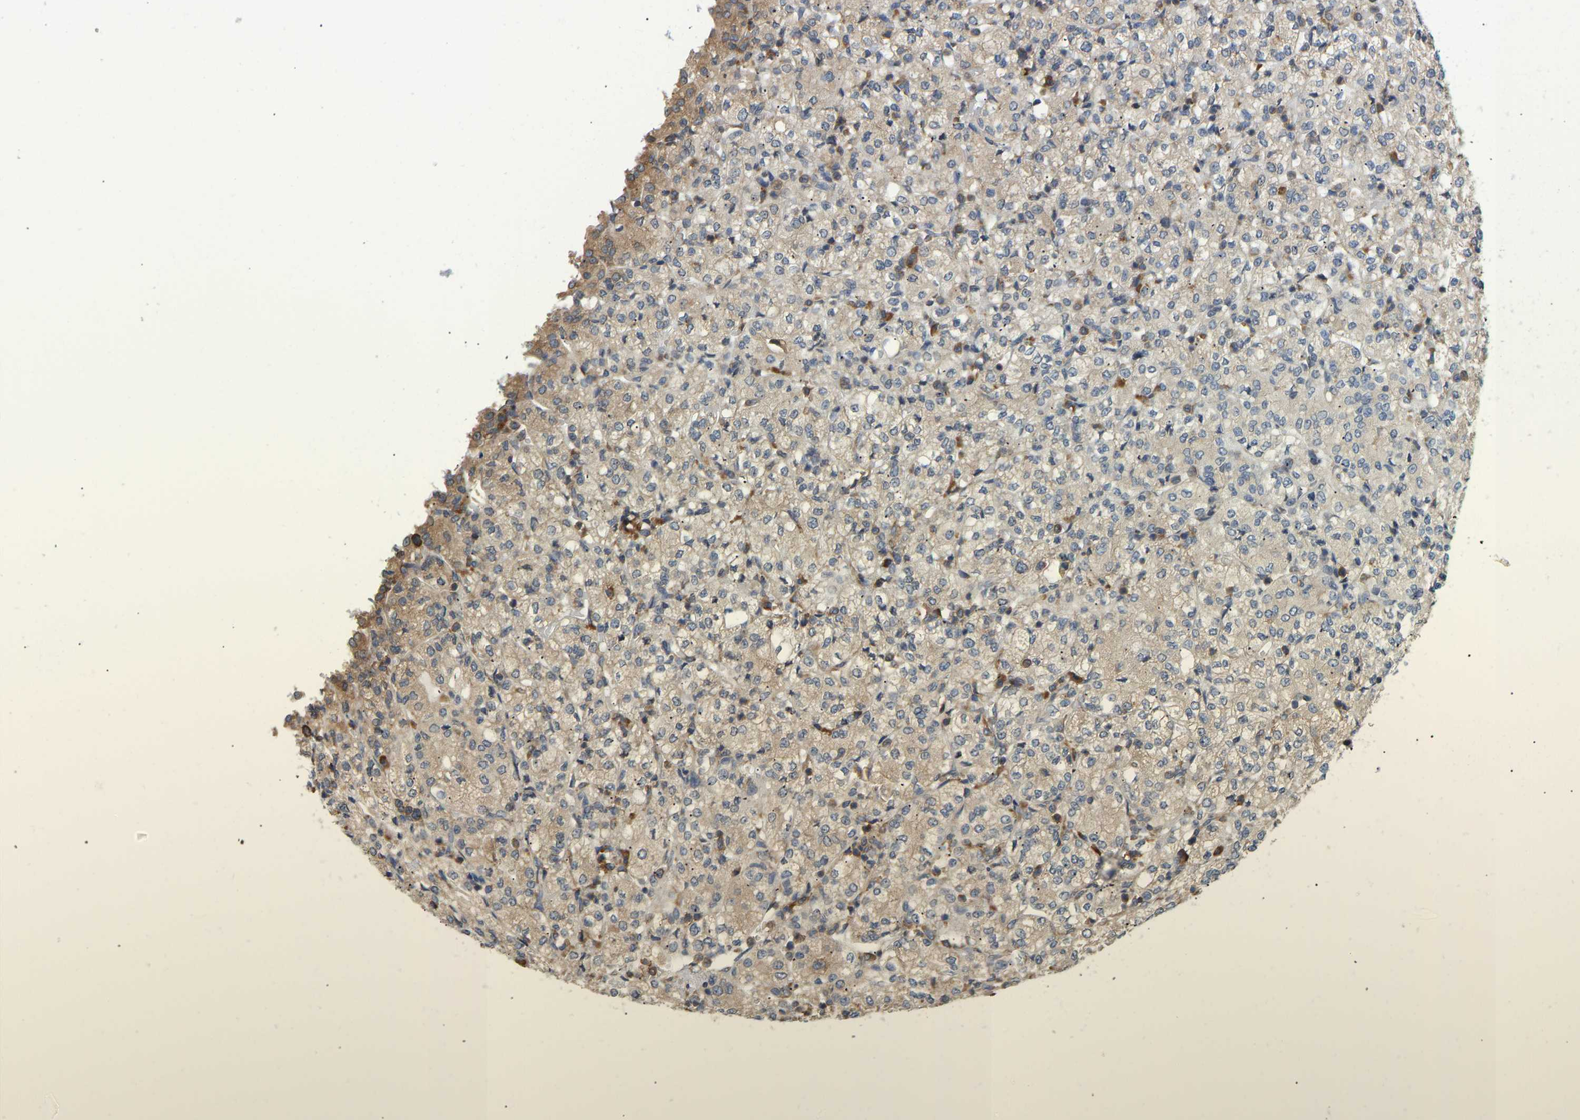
{"staining": {"intensity": "moderate", "quantity": "<25%", "location": "cytoplasmic/membranous"}, "tissue": "renal cancer", "cell_type": "Tumor cells", "image_type": "cancer", "snomed": [{"axis": "morphology", "description": "Adenocarcinoma, NOS"}, {"axis": "topography", "description": "Kidney"}], "caption": "A low amount of moderate cytoplasmic/membranous expression is present in approximately <25% of tumor cells in renal adenocarcinoma tissue.", "gene": "RPS6KB2", "patient": {"sex": "male", "age": 77}}